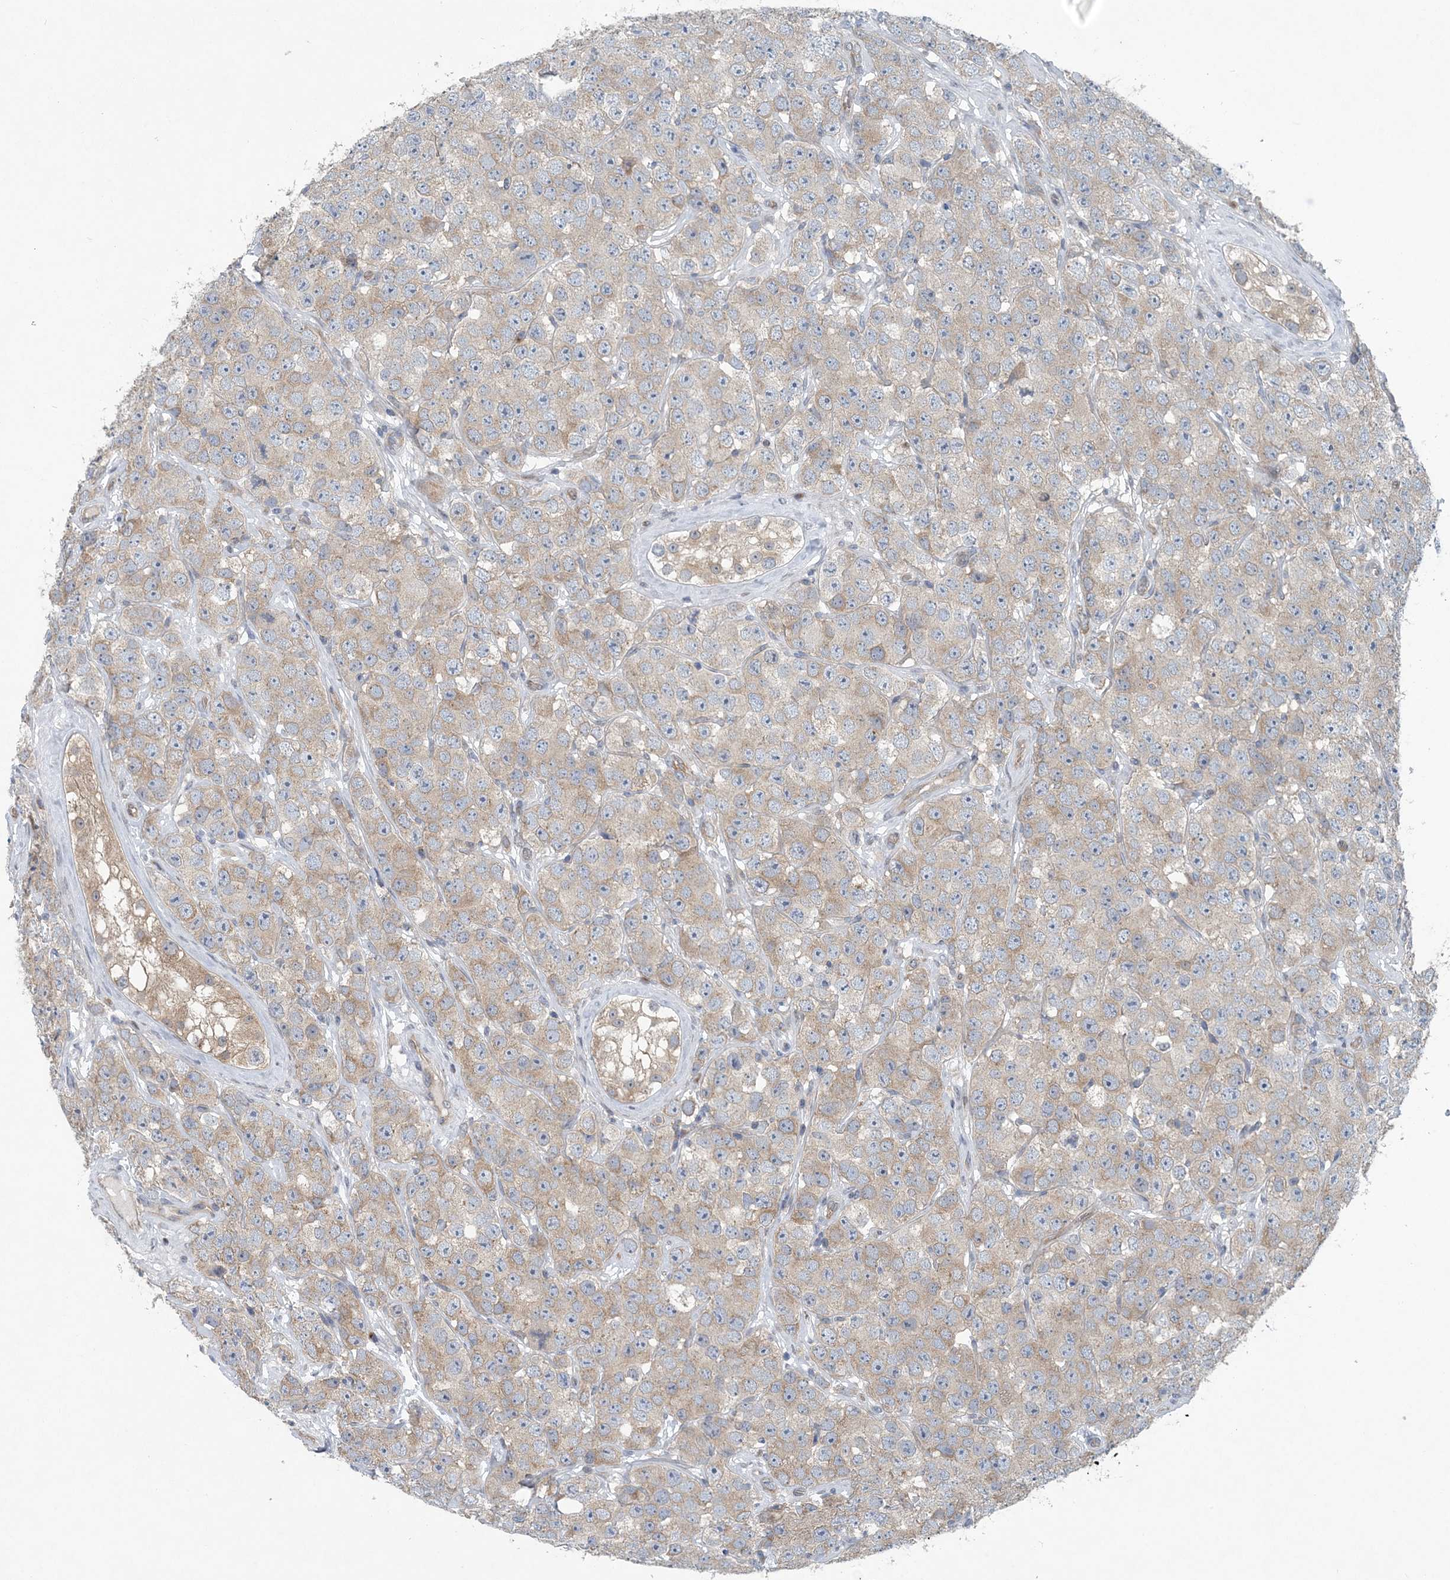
{"staining": {"intensity": "weak", "quantity": "25%-75%", "location": "cytoplasmic/membranous"}, "tissue": "testis cancer", "cell_type": "Tumor cells", "image_type": "cancer", "snomed": [{"axis": "morphology", "description": "Seminoma, NOS"}, {"axis": "topography", "description": "Testis"}], "caption": "Weak cytoplasmic/membranous protein staining is identified in about 25%-75% of tumor cells in testis cancer (seminoma).", "gene": "HIKESHI", "patient": {"sex": "male", "age": 28}}